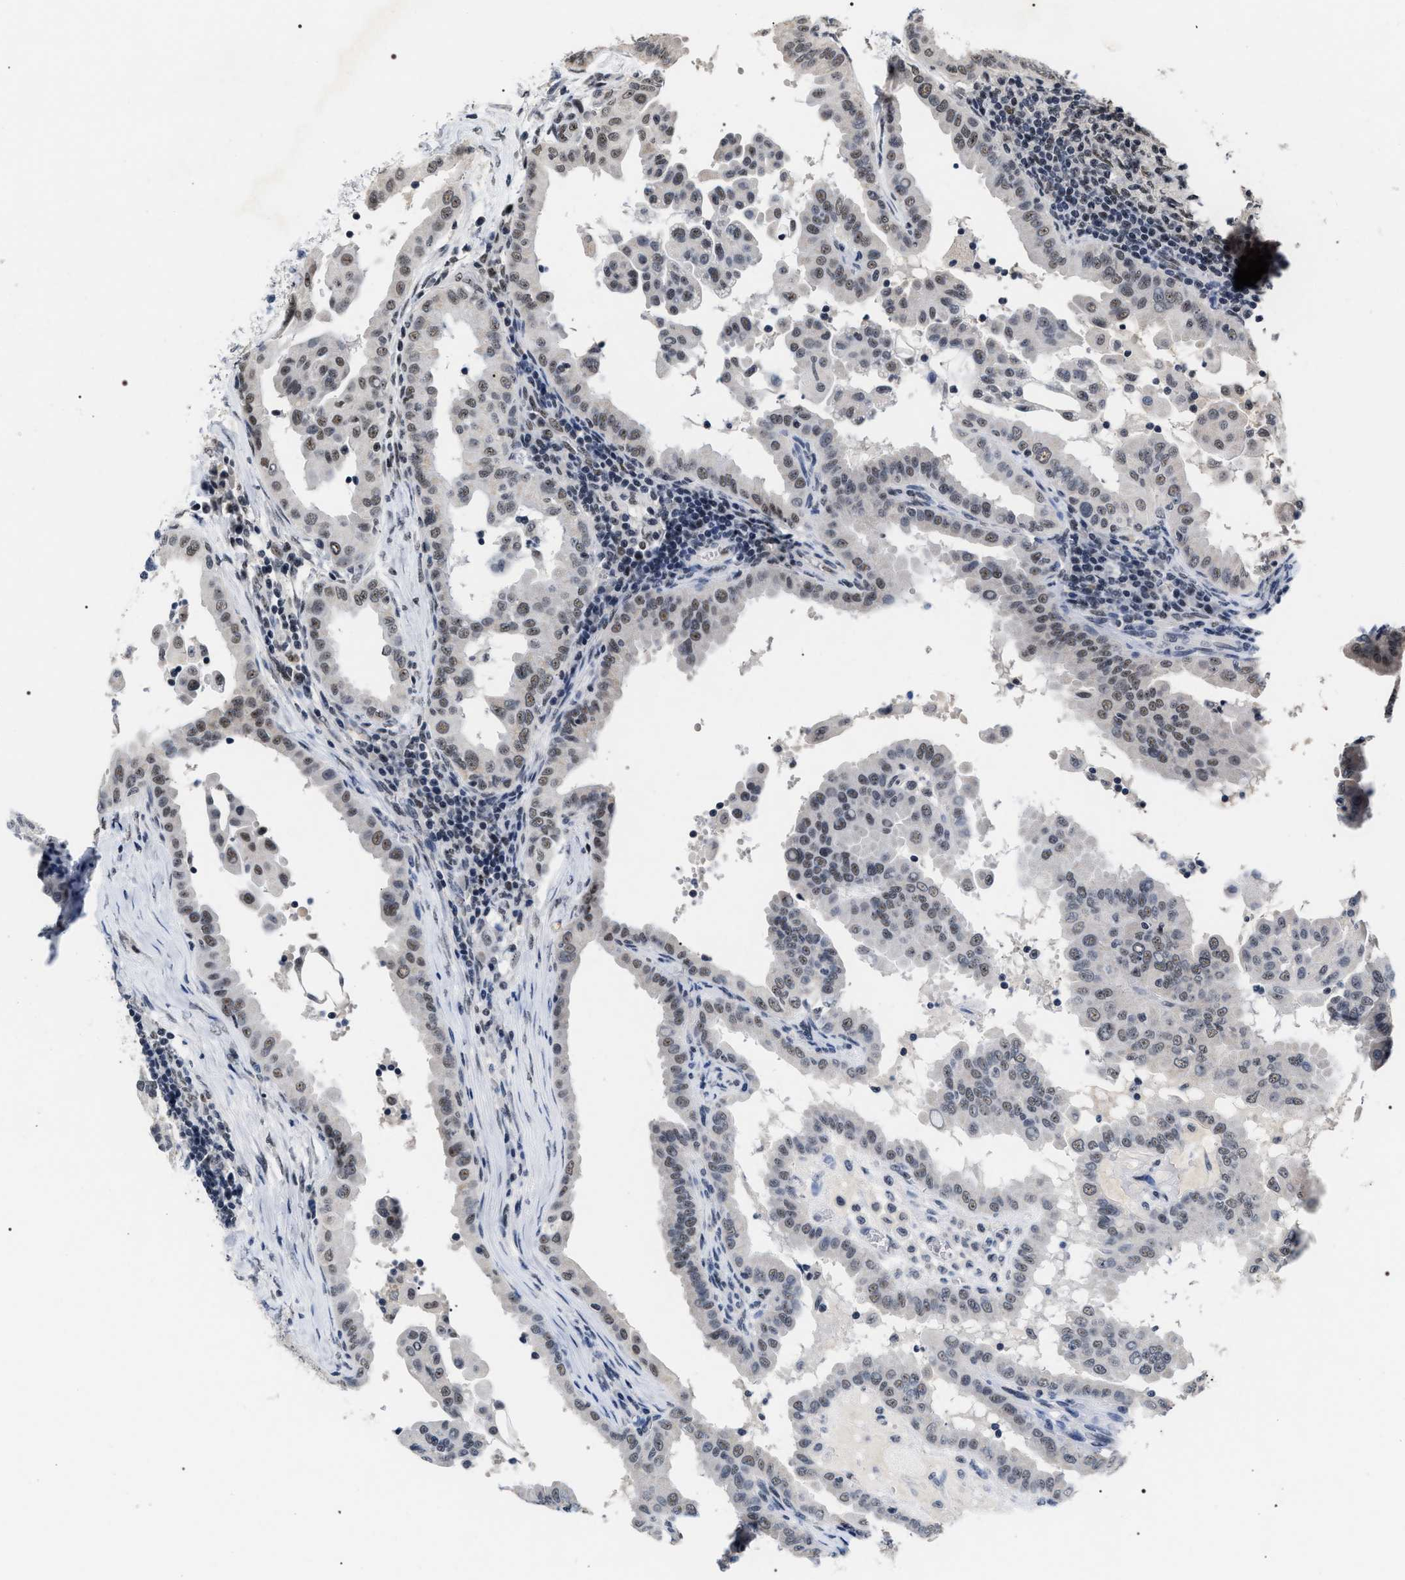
{"staining": {"intensity": "weak", "quantity": "25%-75%", "location": "nuclear"}, "tissue": "thyroid cancer", "cell_type": "Tumor cells", "image_type": "cancer", "snomed": [{"axis": "morphology", "description": "Papillary adenocarcinoma, NOS"}, {"axis": "topography", "description": "Thyroid gland"}], "caption": "This is an image of immunohistochemistry staining of thyroid cancer (papillary adenocarcinoma), which shows weak staining in the nuclear of tumor cells.", "gene": "RRP1B", "patient": {"sex": "male", "age": 33}}